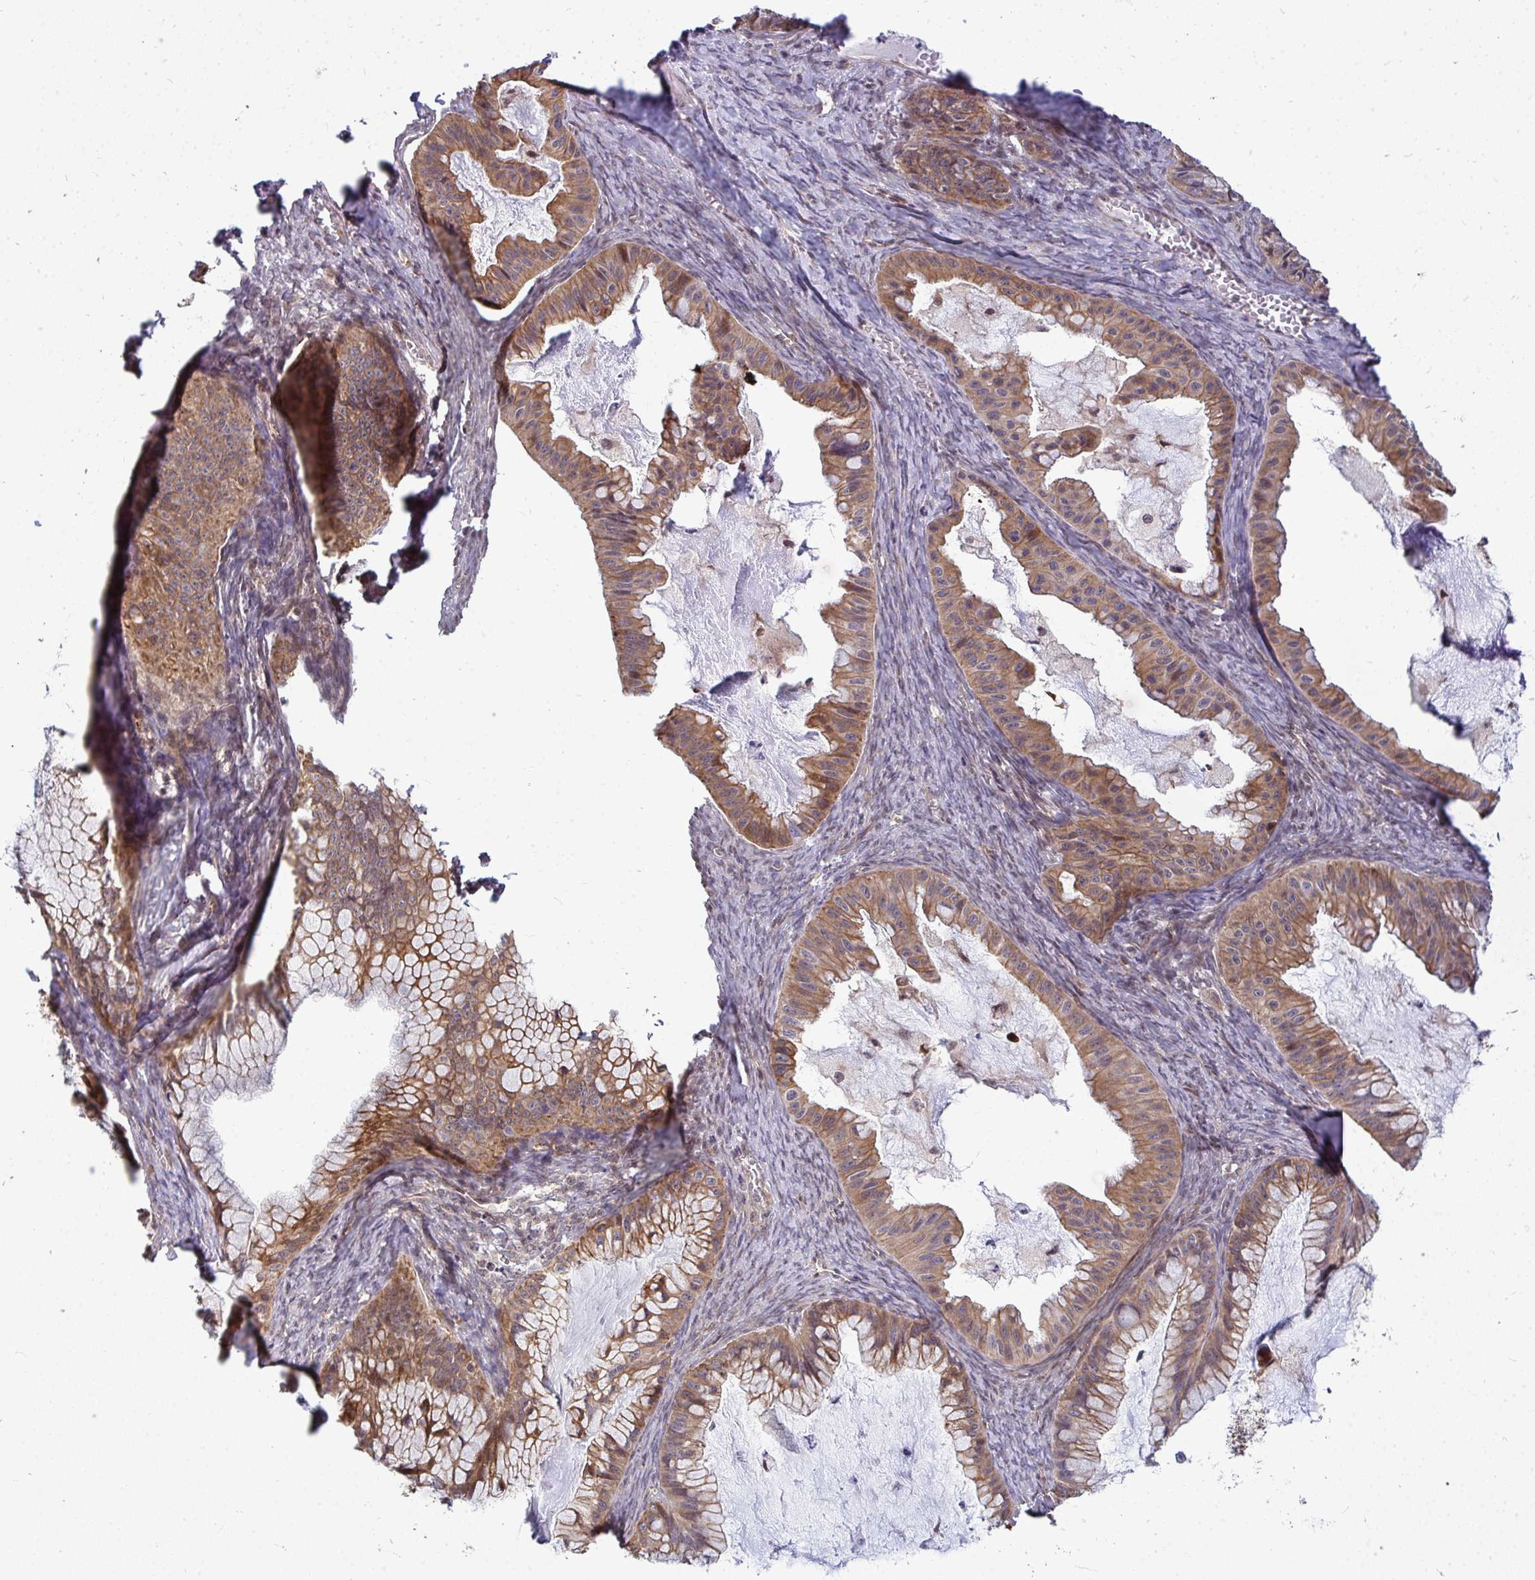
{"staining": {"intensity": "moderate", "quantity": ">75%", "location": "cytoplasmic/membranous"}, "tissue": "ovarian cancer", "cell_type": "Tumor cells", "image_type": "cancer", "snomed": [{"axis": "morphology", "description": "Cystadenocarcinoma, mucinous, NOS"}, {"axis": "topography", "description": "Ovary"}], "caption": "Mucinous cystadenocarcinoma (ovarian) was stained to show a protein in brown. There is medium levels of moderate cytoplasmic/membranous expression in about >75% of tumor cells.", "gene": "TRIM44", "patient": {"sex": "female", "age": 72}}